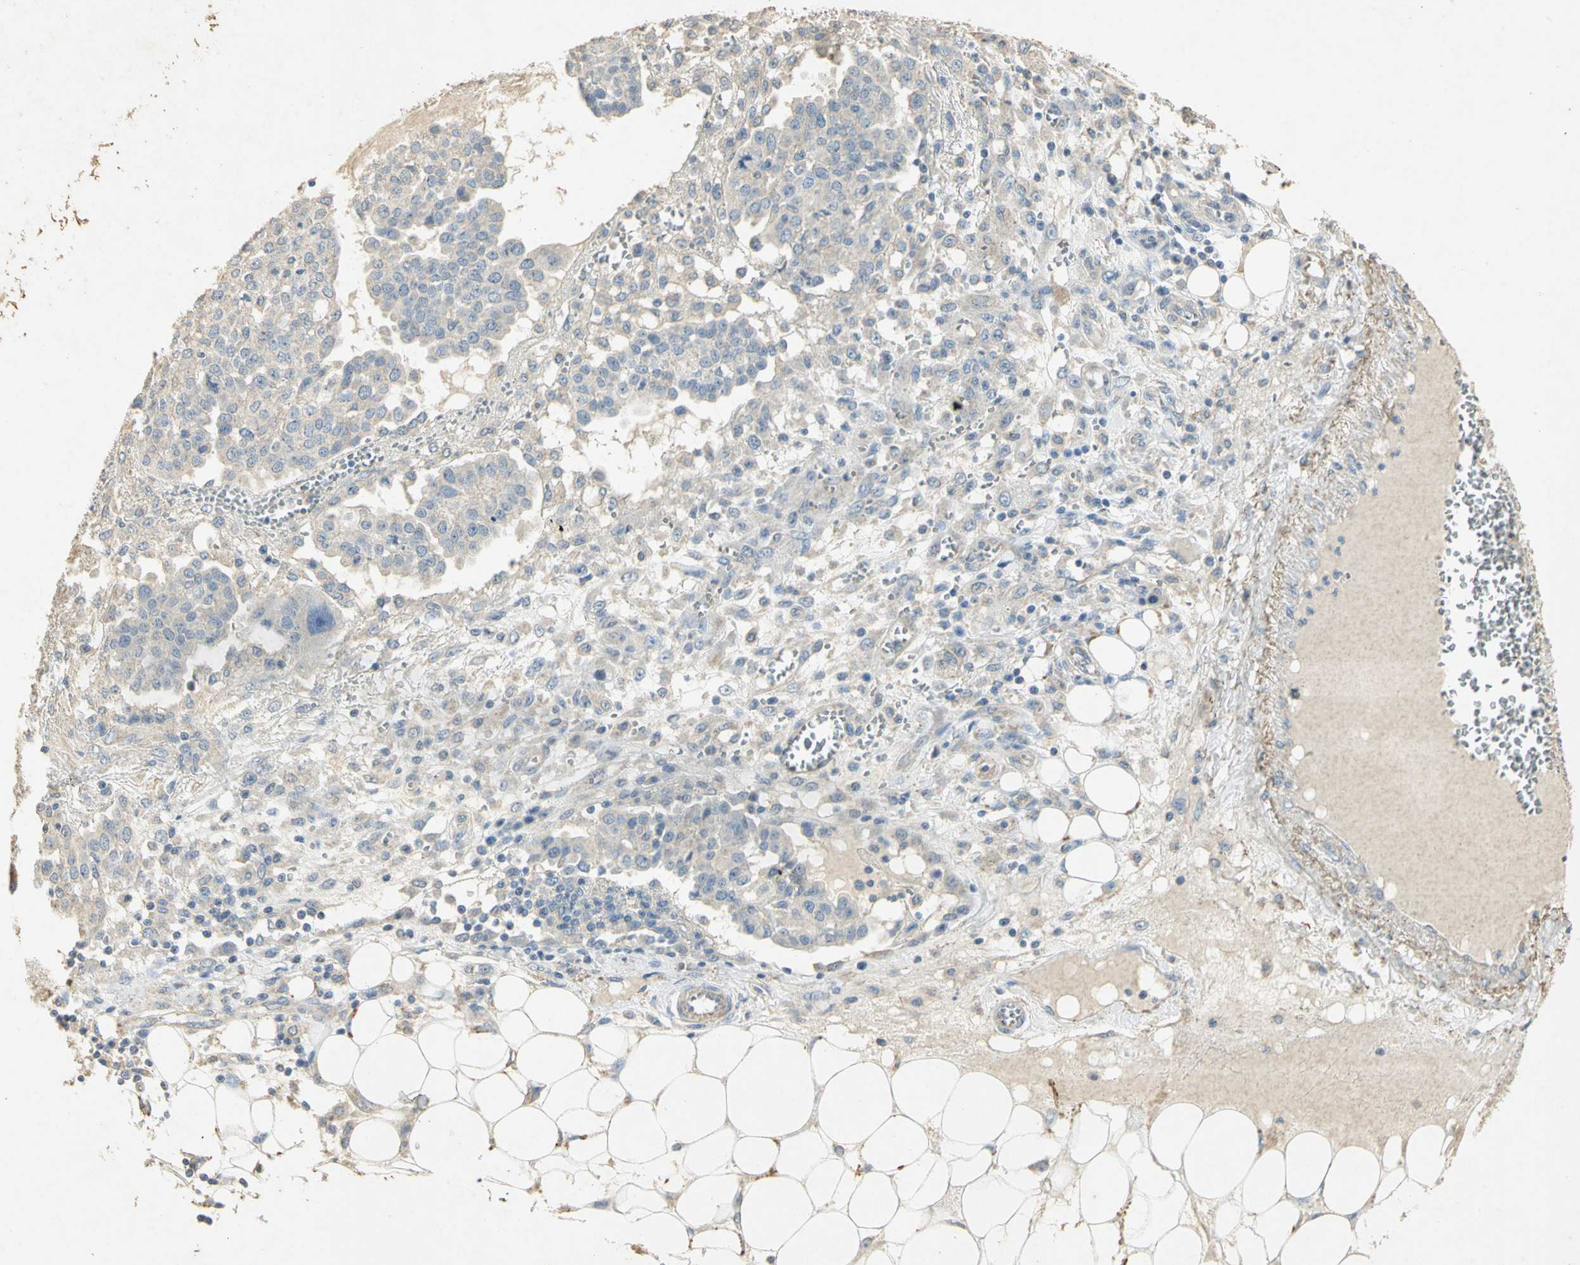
{"staining": {"intensity": "weak", "quantity": "25%-75%", "location": "cytoplasmic/membranous"}, "tissue": "ovarian cancer", "cell_type": "Tumor cells", "image_type": "cancer", "snomed": [{"axis": "morphology", "description": "Cystadenocarcinoma, serous, NOS"}, {"axis": "topography", "description": "Soft tissue"}, {"axis": "topography", "description": "Ovary"}], "caption": "Brown immunohistochemical staining in serous cystadenocarcinoma (ovarian) shows weak cytoplasmic/membranous positivity in approximately 25%-75% of tumor cells.", "gene": "ASB9", "patient": {"sex": "female", "age": 57}}